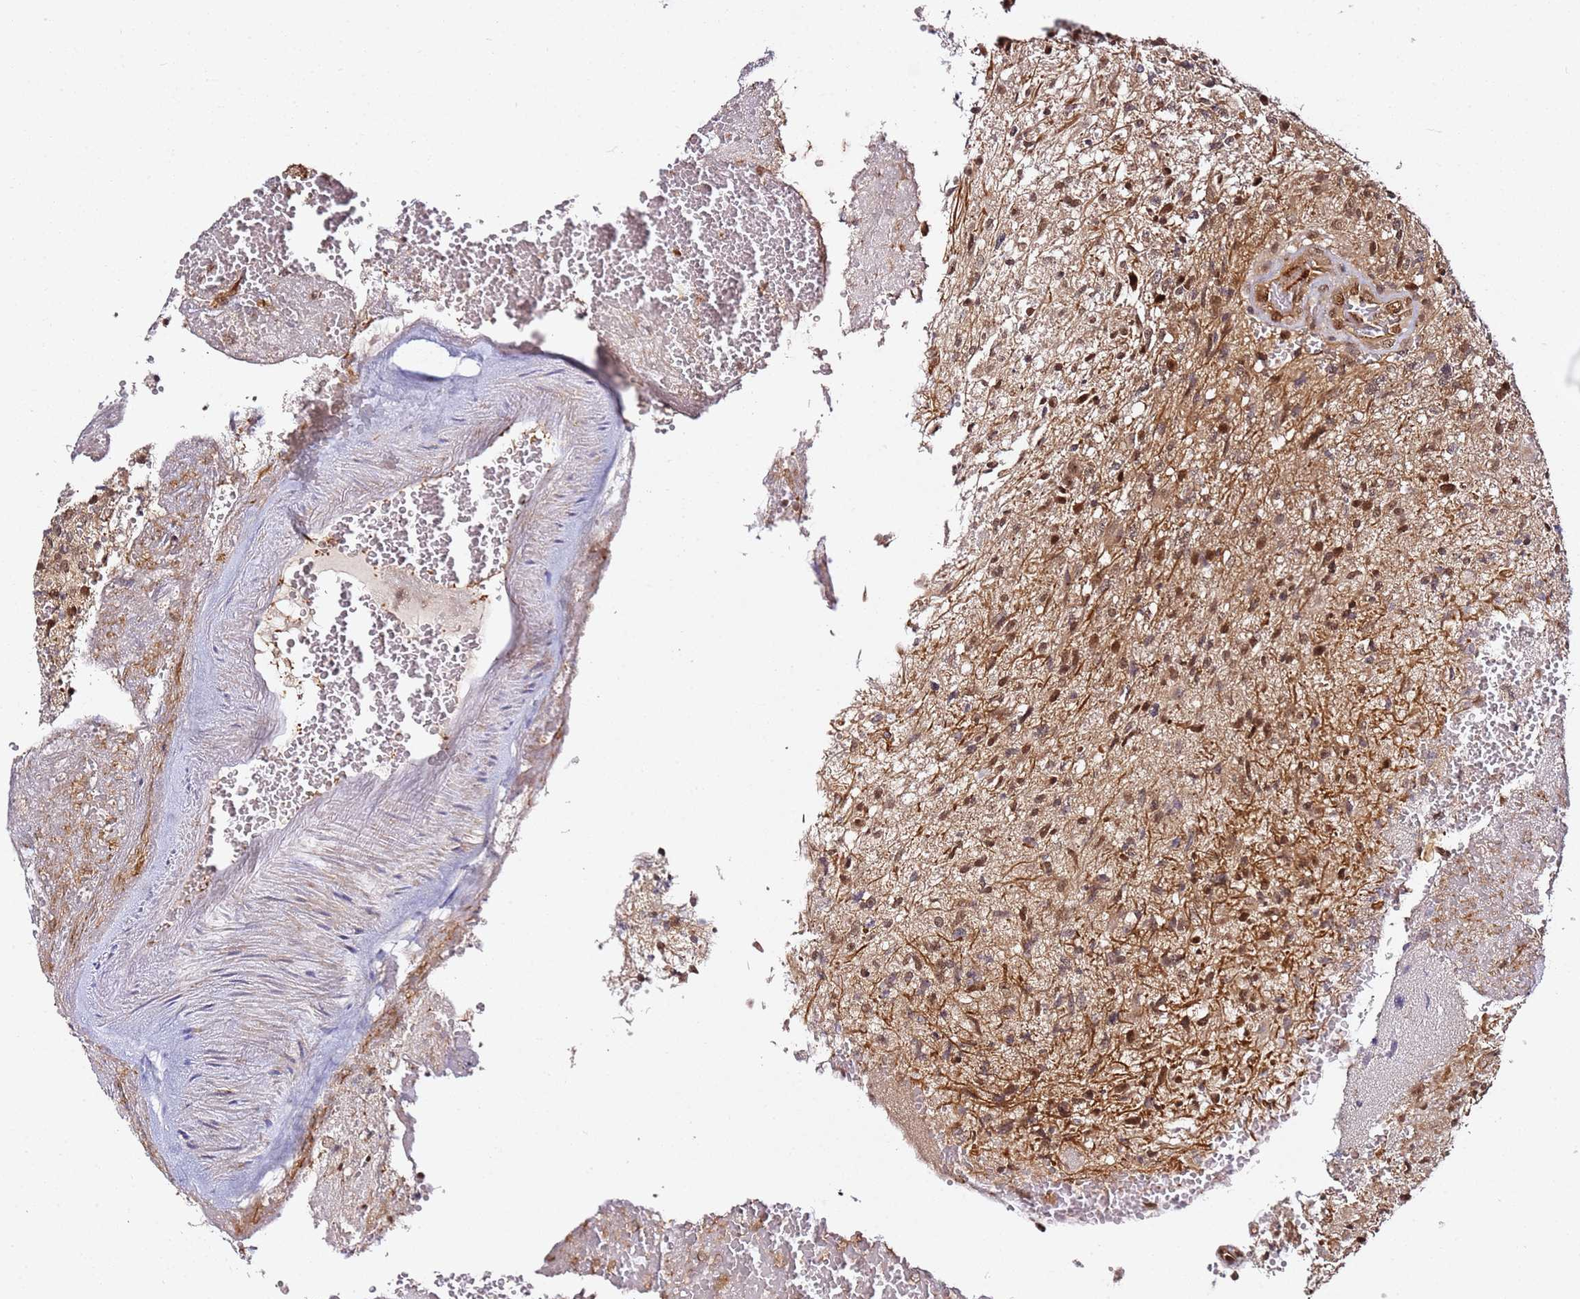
{"staining": {"intensity": "moderate", "quantity": ">75%", "location": "cytoplasmic/membranous,nuclear"}, "tissue": "glioma", "cell_type": "Tumor cells", "image_type": "cancer", "snomed": [{"axis": "morphology", "description": "Glioma, malignant, High grade"}, {"axis": "topography", "description": "Brain"}], "caption": "A medium amount of moderate cytoplasmic/membranous and nuclear positivity is appreciated in approximately >75% of tumor cells in glioma tissue.", "gene": "RGS18", "patient": {"sex": "male", "age": 56}}